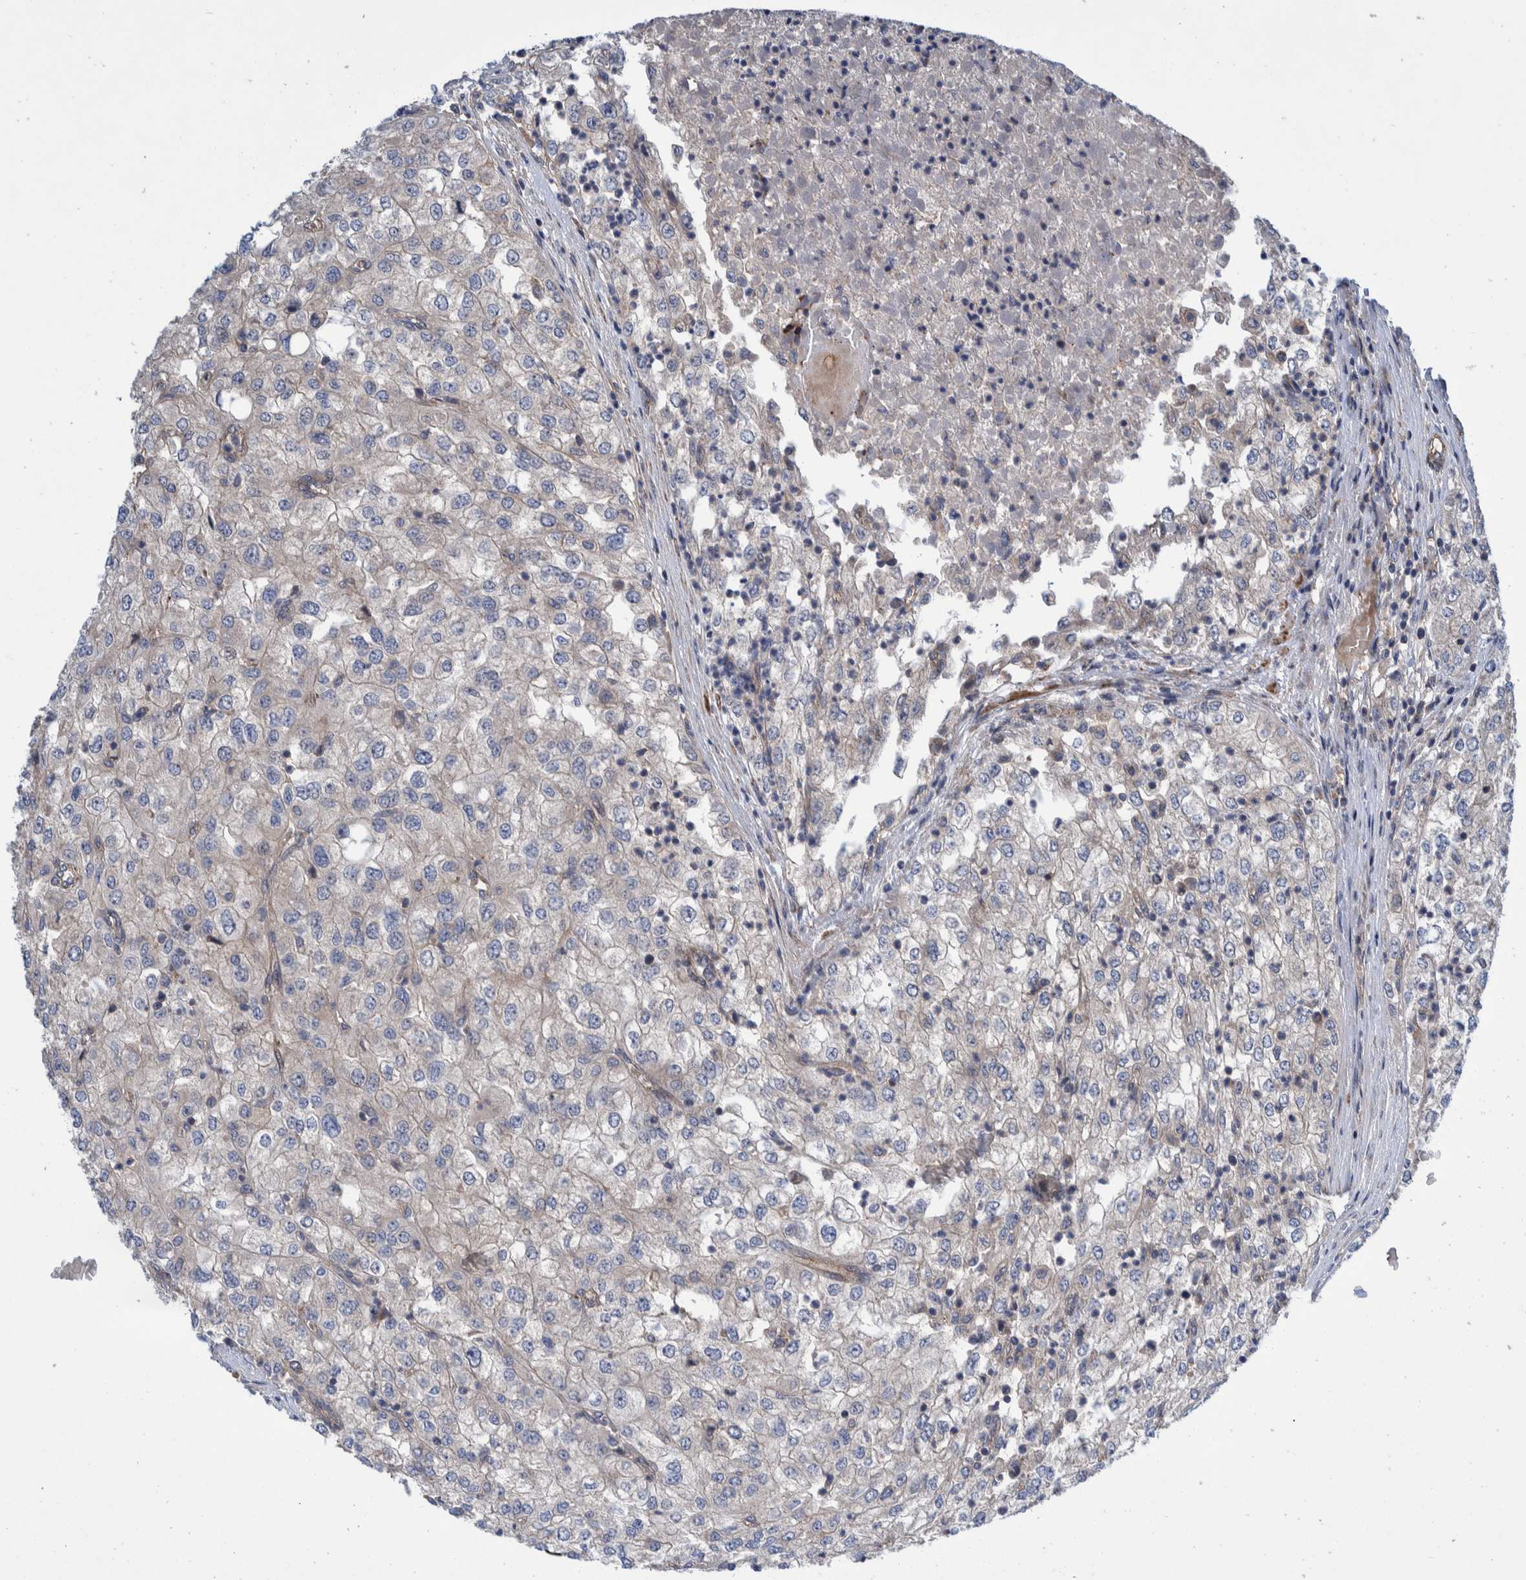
{"staining": {"intensity": "weak", "quantity": "<25%", "location": "cytoplasmic/membranous"}, "tissue": "renal cancer", "cell_type": "Tumor cells", "image_type": "cancer", "snomed": [{"axis": "morphology", "description": "Adenocarcinoma, NOS"}, {"axis": "topography", "description": "Kidney"}], "caption": "DAB immunohistochemical staining of renal adenocarcinoma exhibits no significant expression in tumor cells. (Brightfield microscopy of DAB immunohistochemistry at high magnification).", "gene": "GRPEL2", "patient": {"sex": "female", "age": 54}}